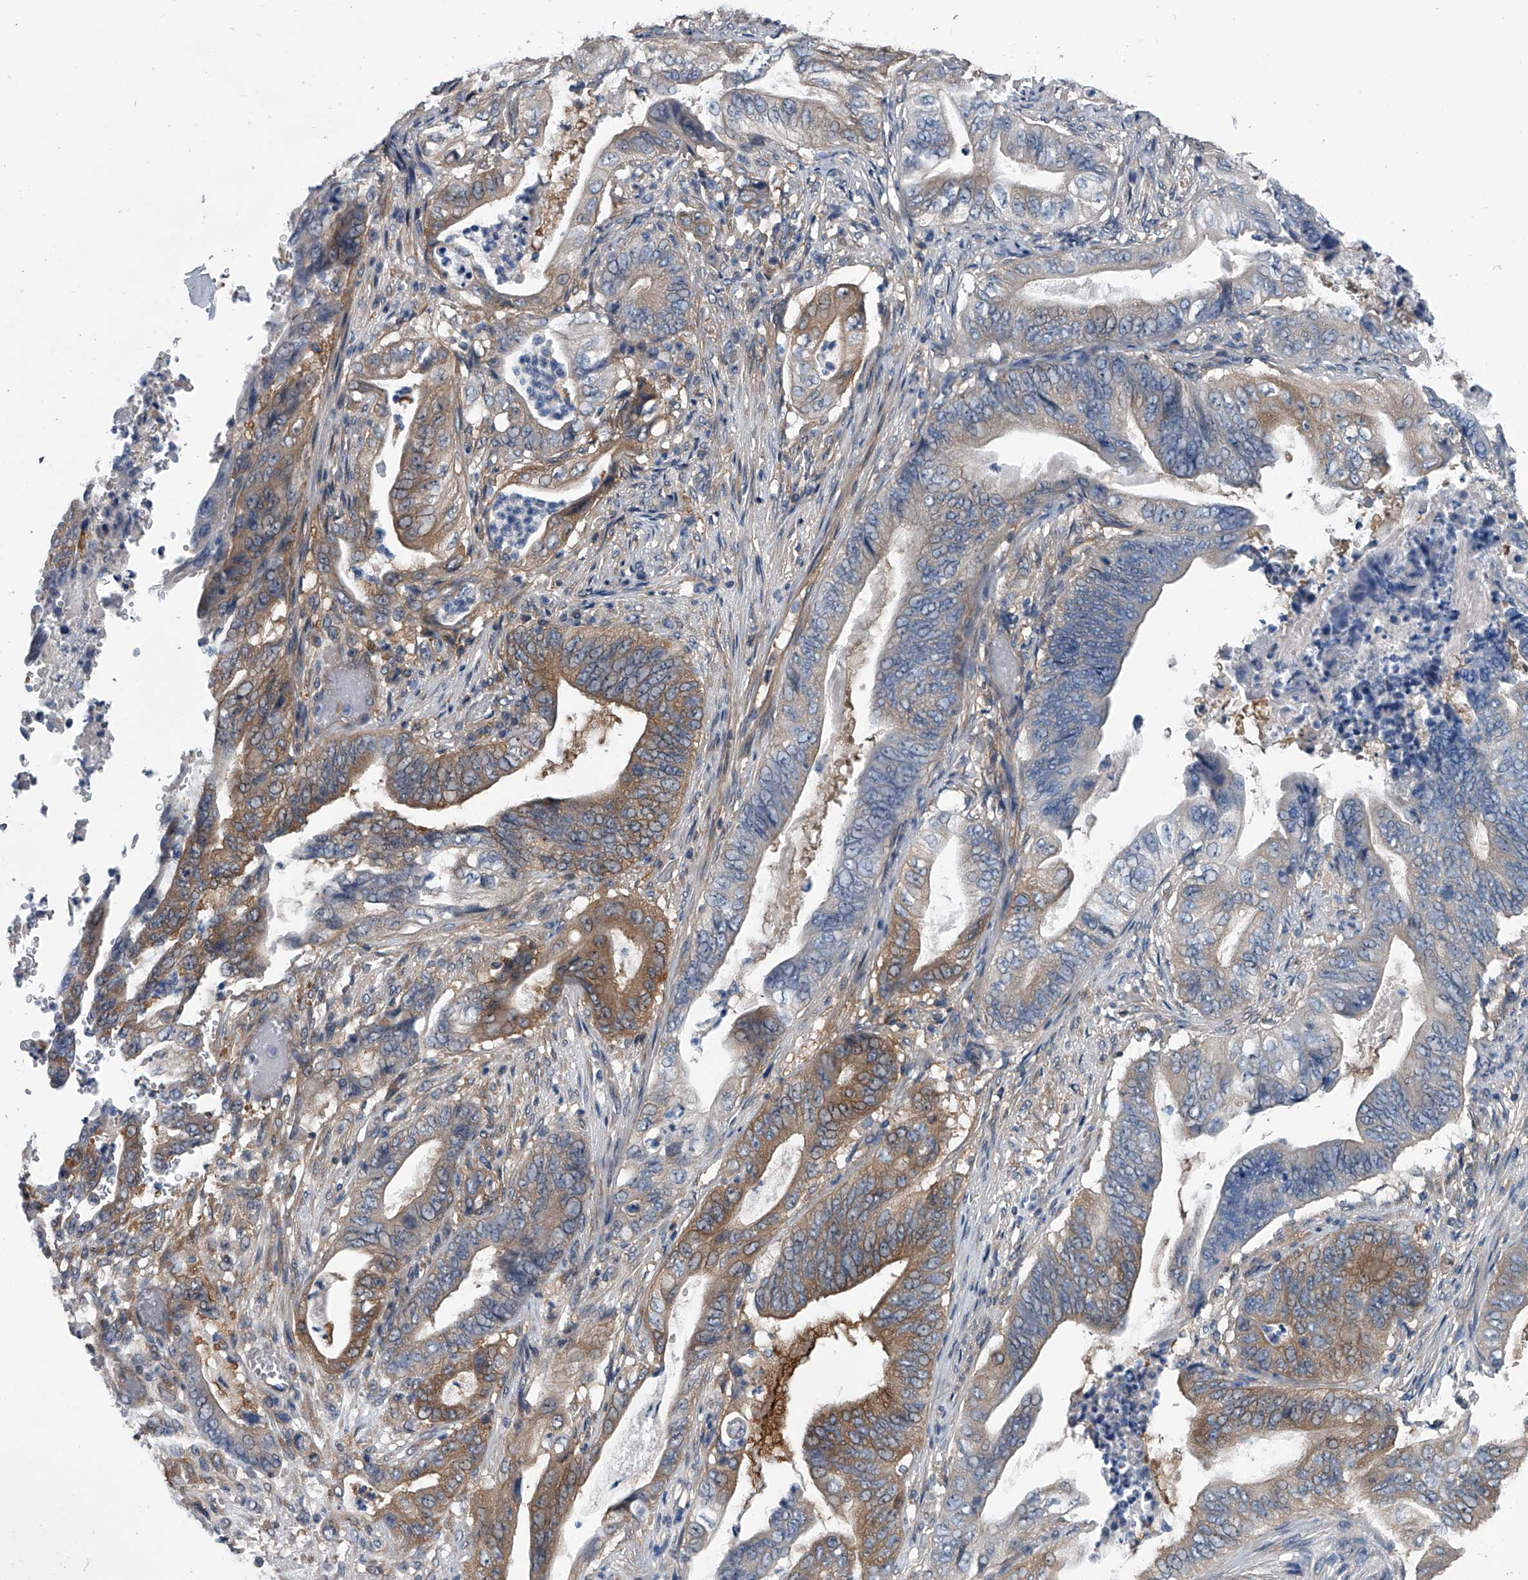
{"staining": {"intensity": "moderate", "quantity": ">75%", "location": "cytoplasmic/membranous"}, "tissue": "stomach cancer", "cell_type": "Tumor cells", "image_type": "cancer", "snomed": [{"axis": "morphology", "description": "Adenocarcinoma, NOS"}, {"axis": "topography", "description": "Stomach"}], "caption": "An IHC image of neoplastic tissue is shown. Protein staining in brown highlights moderate cytoplasmic/membranous positivity in stomach cancer (adenocarcinoma) within tumor cells. (brown staining indicates protein expression, while blue staining denotes nuclei).", "gene": "PPP2R5D", "patient": {"sex": "female", "age": 73}}